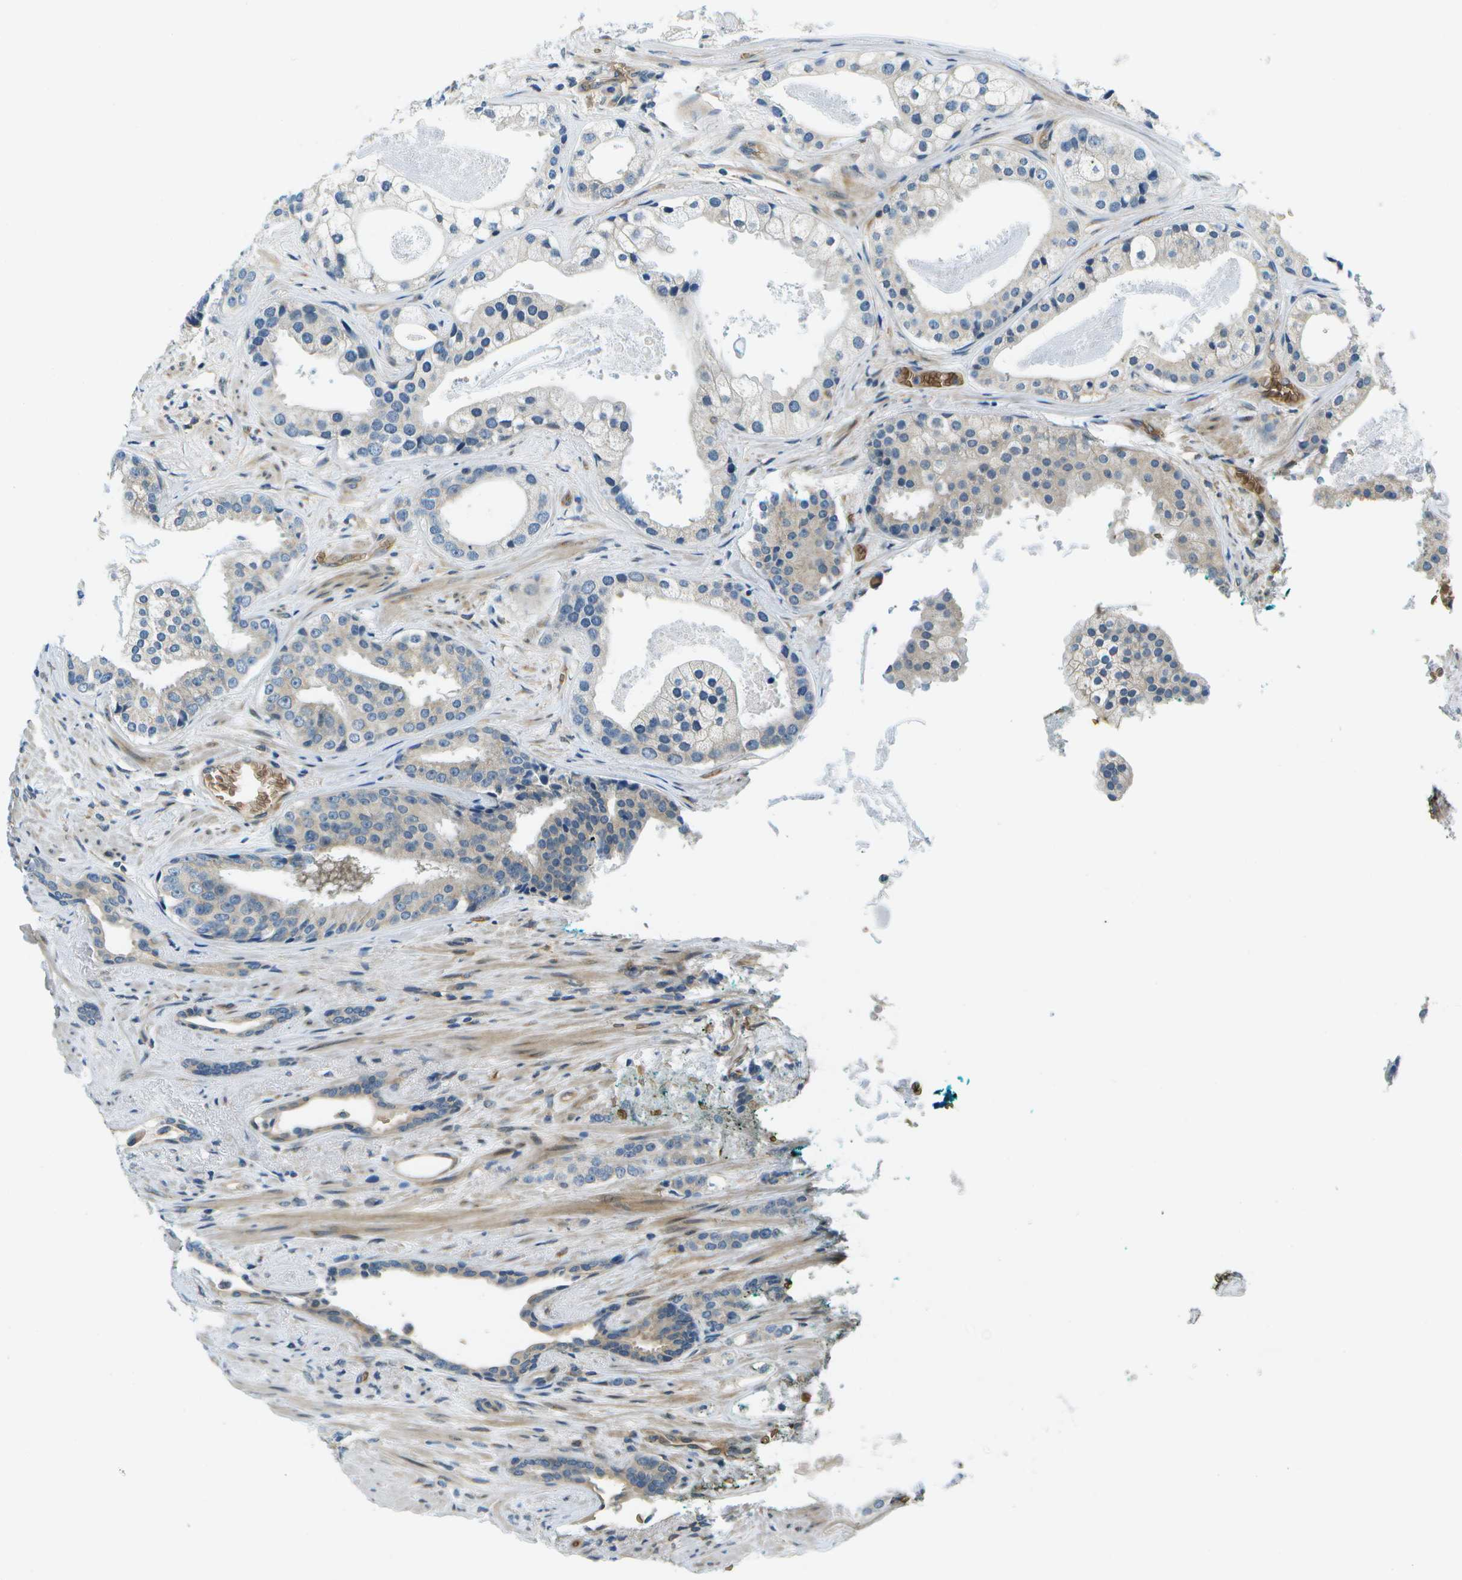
{"staining": {"intensity": "negative", "quantity": "none", "location": "none"}, "tissue": "prostate cancer", "cell_type": "Tumor cells", "image_type": "cancer", "snomed": [{"axis": "morphology", "description": "Adenocarcinoma, High grade"}, {"axis": "topography", "description": "Prostate"}], "caption": "An image of high-grade adenocarcinoma (prostate) stained for a protein displays no brown staining in tumor cells. Brightfield microscopy of immunohistochemistry stained with DAB (3,3'-diaminobenzidine) (brown) and hematoxylin (blue), captured at high magnification.", "gene": "CTIF", "patient": {"sex": "male", "age": 71}}